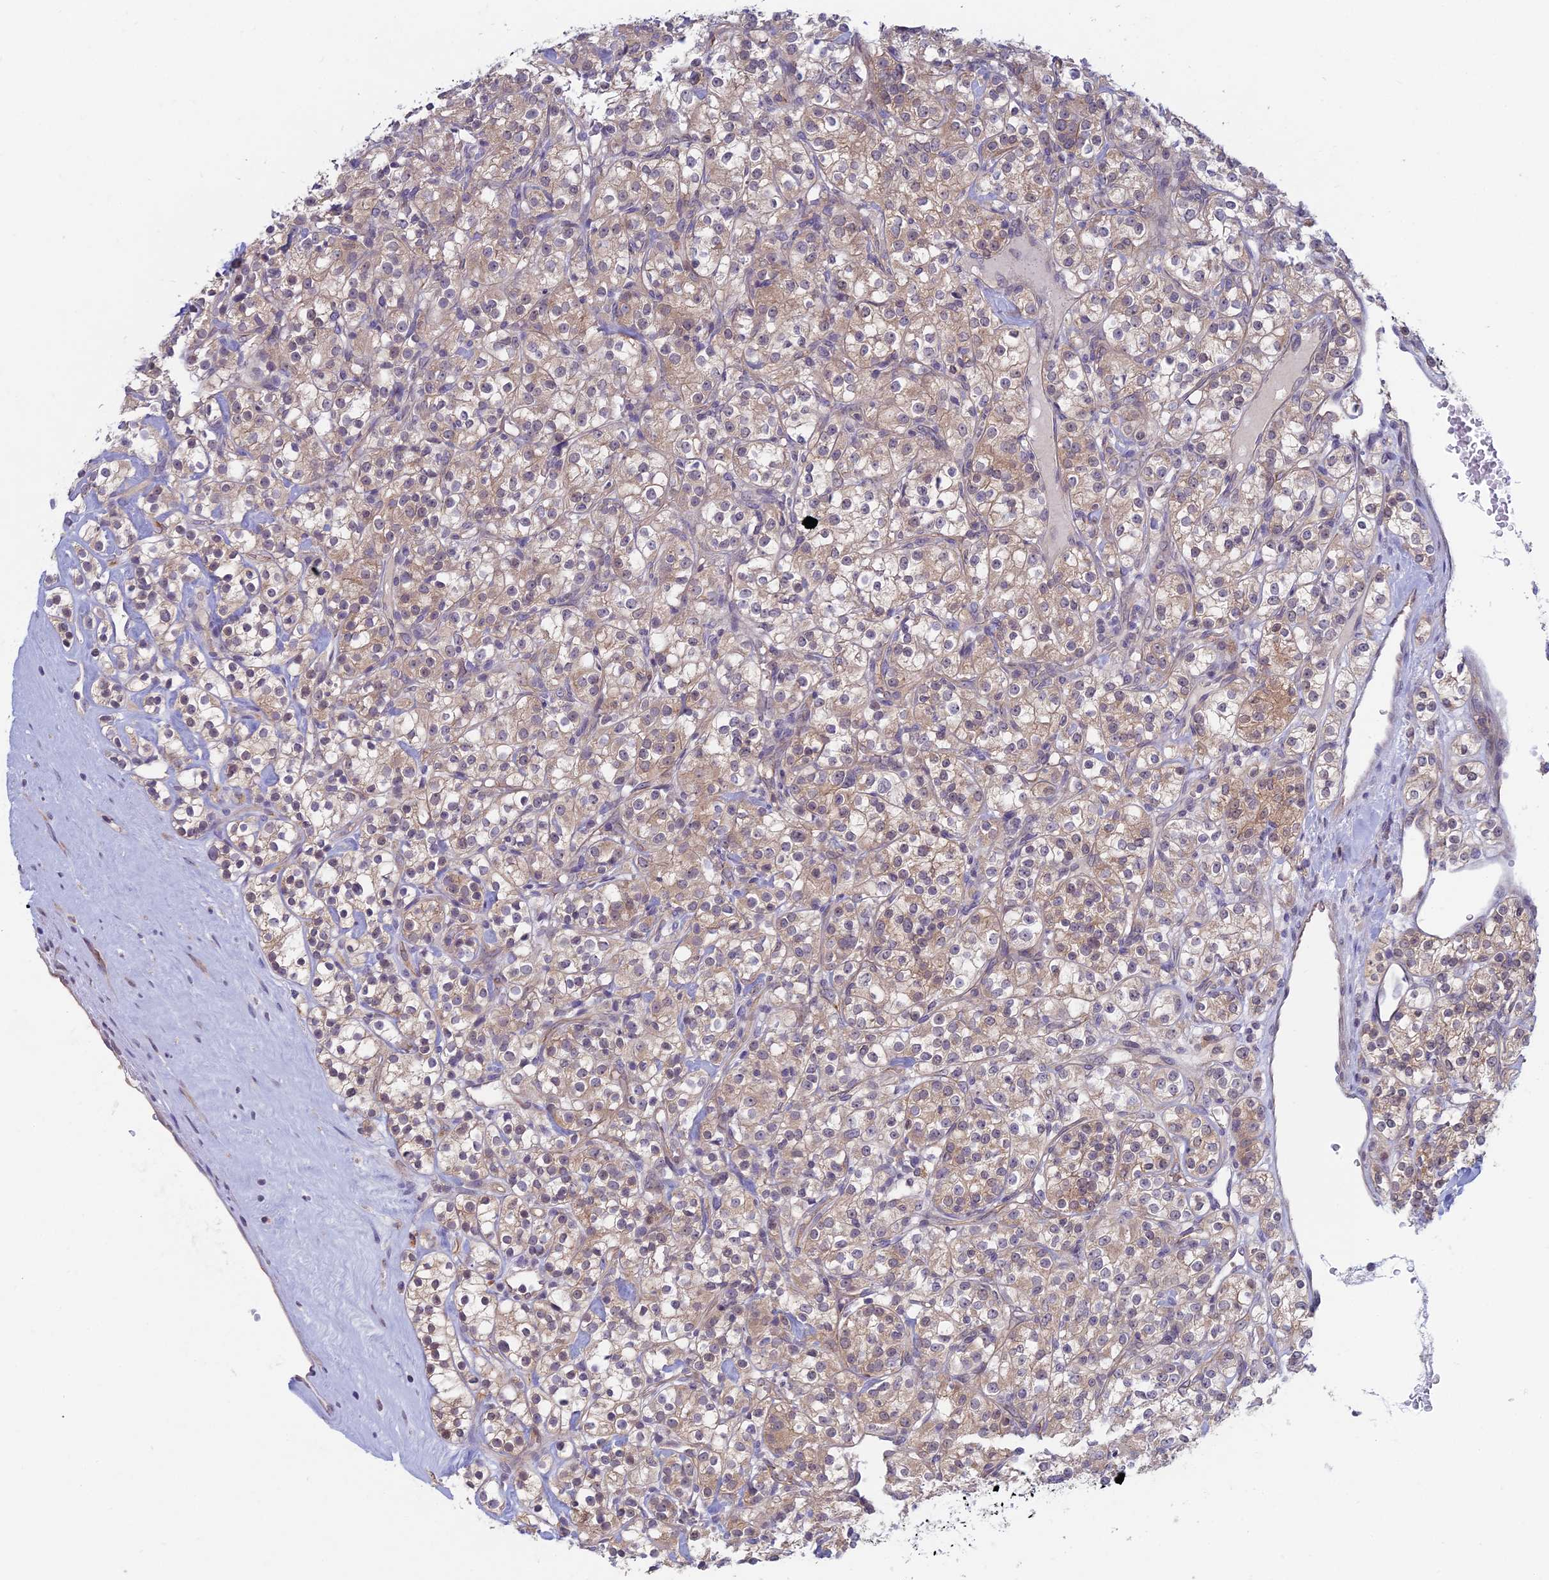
{"staining": {"intensity": "weak", "quantity": "25%-75%", "location": "cytoplasmic/membranous,nuclear"}, "tissue": "renal cancer", "cell_type": "Tumor cells", "image_type": "cancer", "snomed": [{"axis": "morphology", "description": "Adenocarcinoma, NOS"}, {"axis": "topography", "description": "Kidney"}], "caption": "This is an image of immunohistochemistry staining of renal cancer (adenocarcinoma), which shows weak expression in the cytoplasmic/membranous and nuclear of tumor cells.", "gene": "METTL26", "patient": {"sex": "male", "age": 77}}